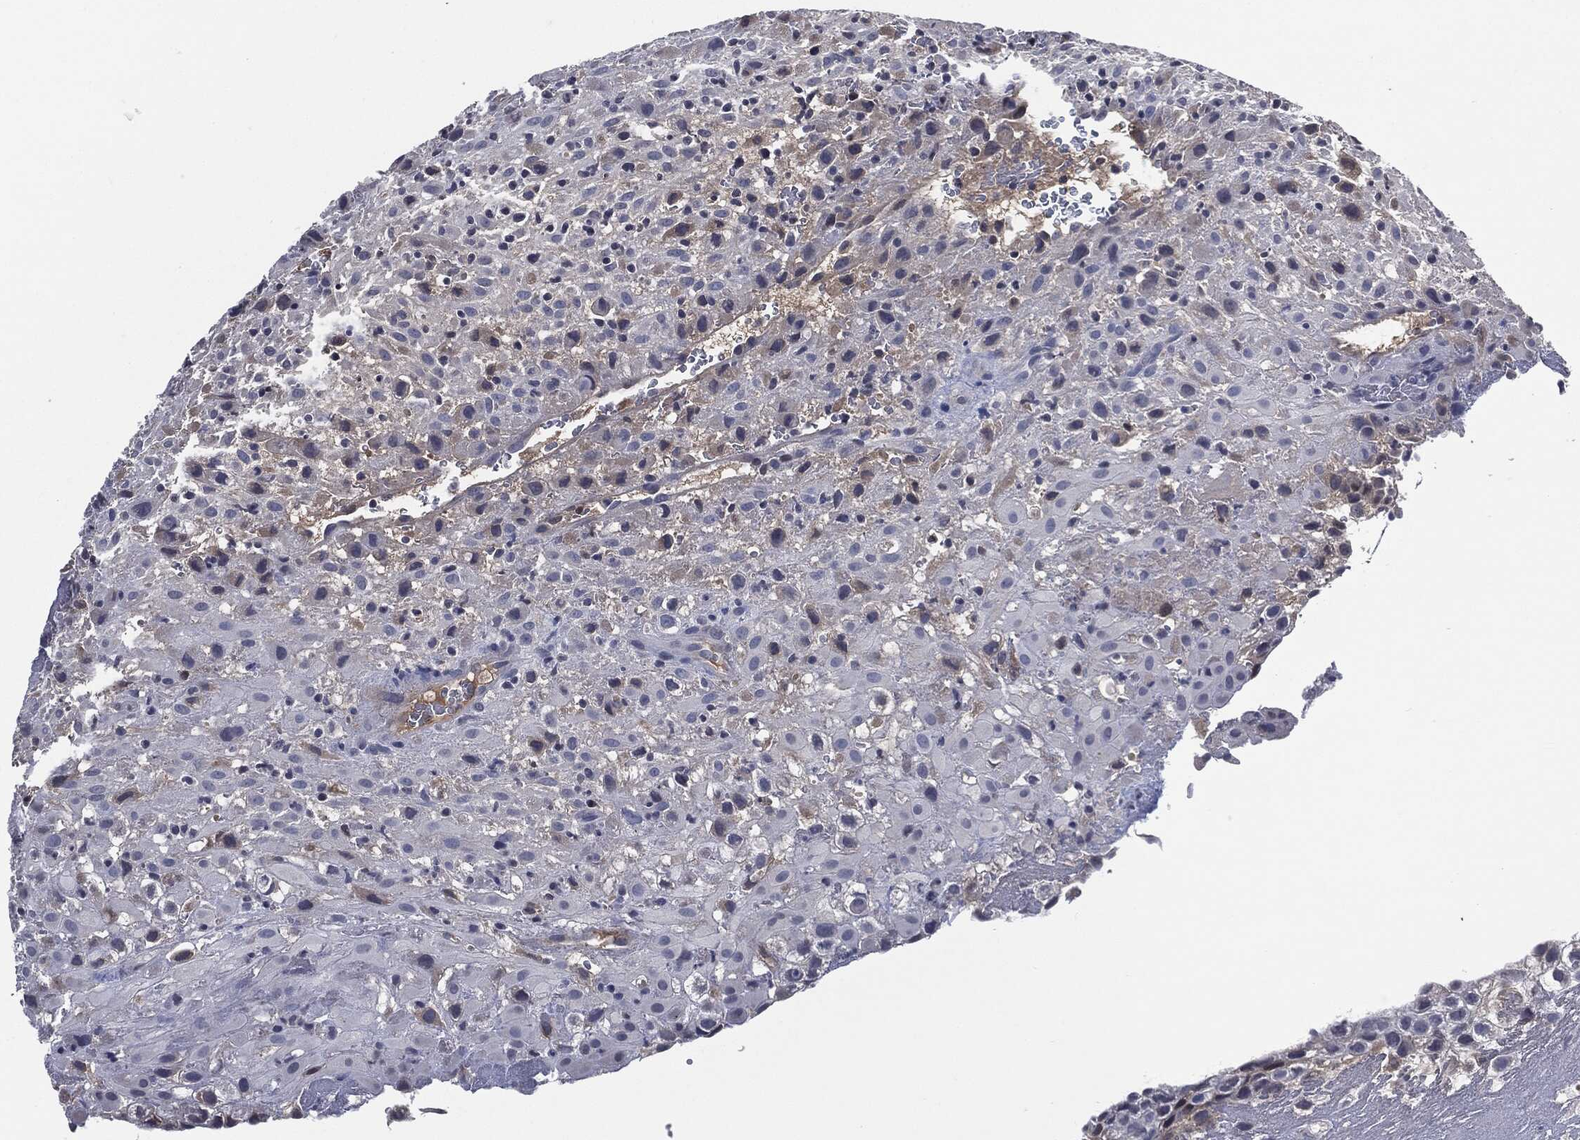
{"staining": {"intensity": "weak", "quantity": ">75%", "location": "cytoplasmic/membranous"}, "tissue": "placenta", "cell_type": "Decidual cells", "image_type": "normal", "snomed": [{"axis": "morphology", "description": "Normal tissue, NOS"}, {"axis": "topography", "description": "Placenta"}], "caption": "Immunohistochemistry (DAB (3,3'-diaminobenzidine)) staining of benign placenta reveals weak cytoplasmic/membranous protein expression in approximately >75% of decidual cells.", "gene": "IL2RG", "patient": {"sex": "female", "age": 19}}